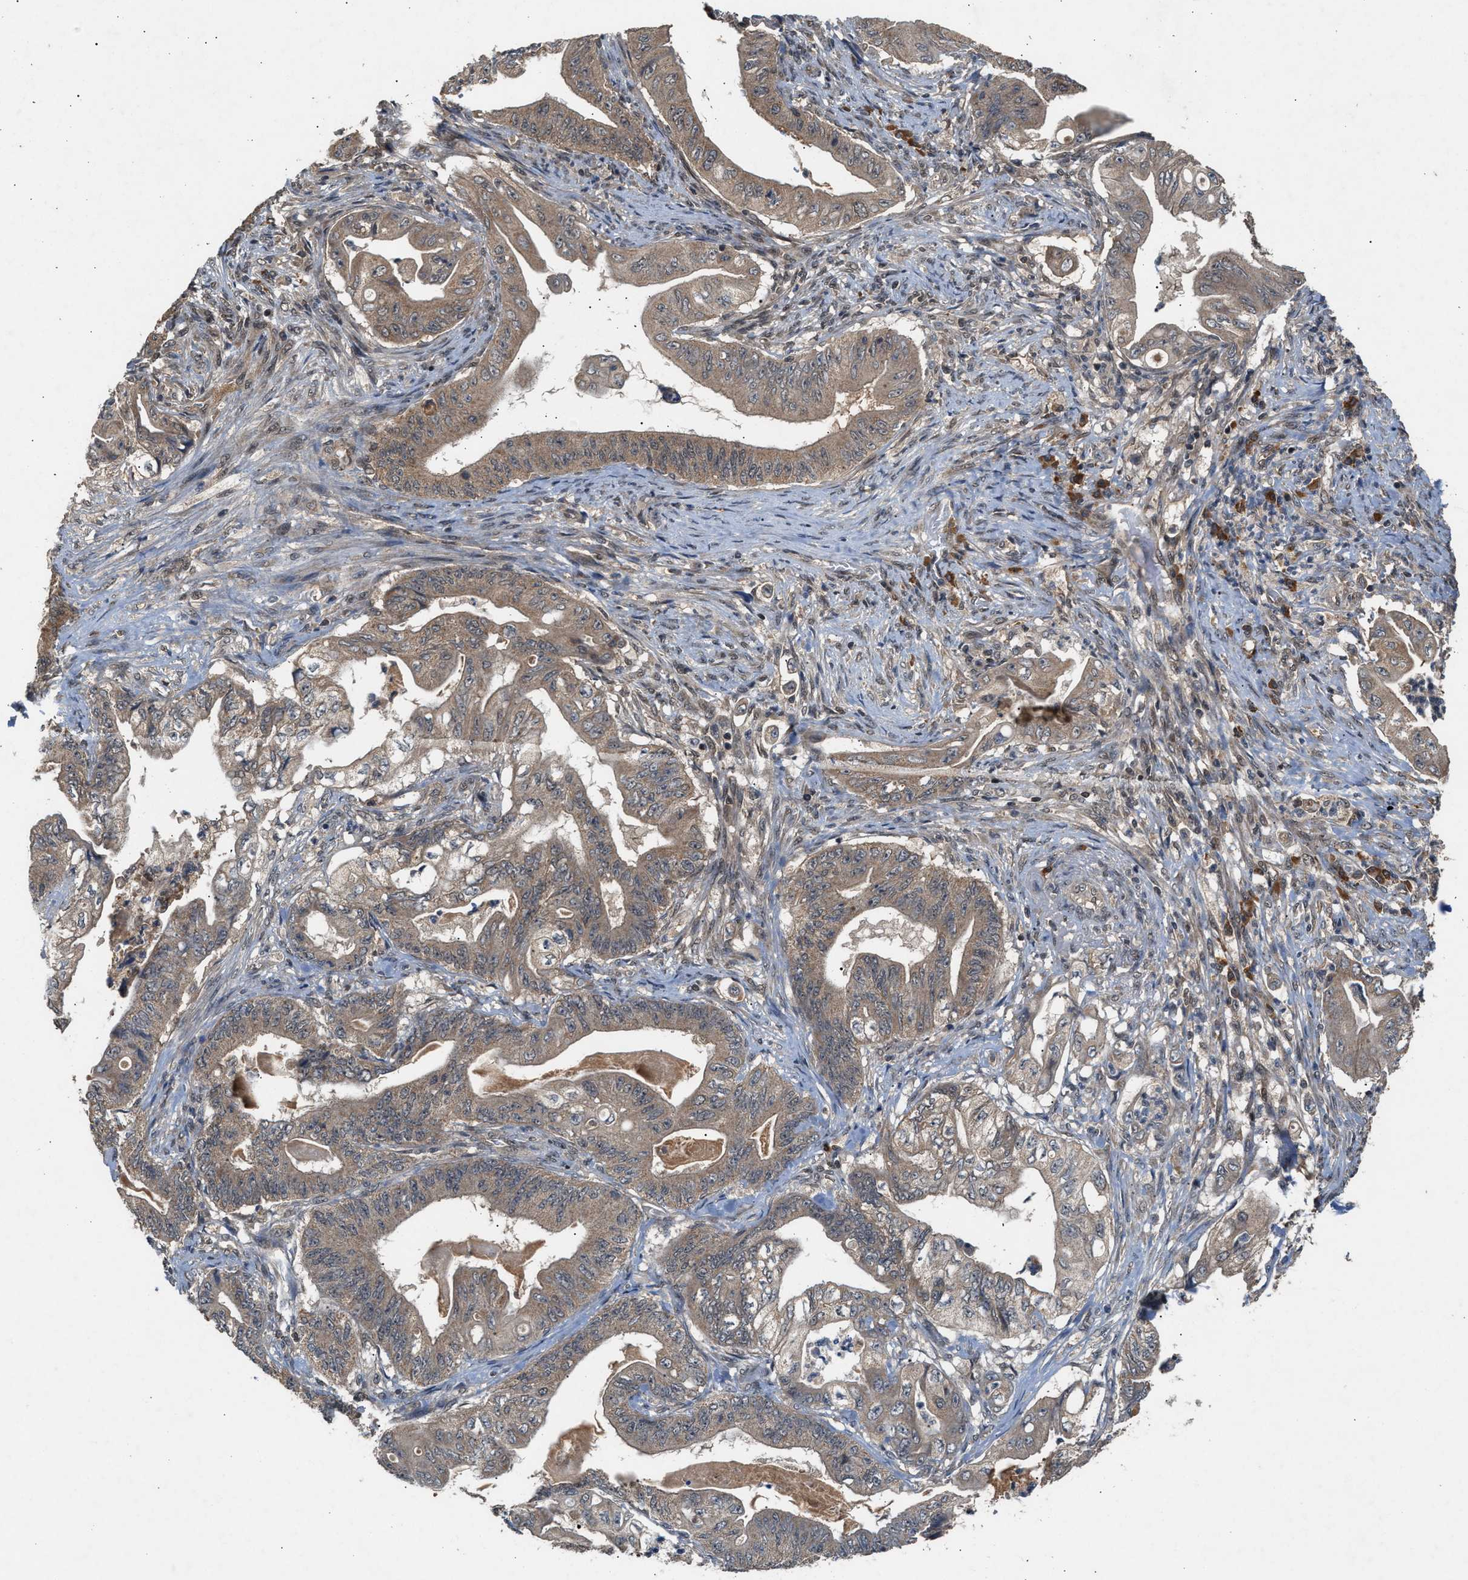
{"staining": {"intensity": "moderate", "quantity": ">75%", "location": "cytoplasmic/membranous"}, "tissue": "stomach cancer", "cell_type": "Tumor cells", "image_type": "cancer", "snomed": [{"axis": "morphology", "description": "Adenocarcinoma, NOS"}, {"axis": "topography", "description": "Stomach"}], "caption": "Stomach adenocarcinoma stained with a brown dye displays moderate cytoplasmic/membranous positive staining in about >75% of tumor cells.", "gene": "RUSC2", "patient": {"sex": "female", "age": 73}}